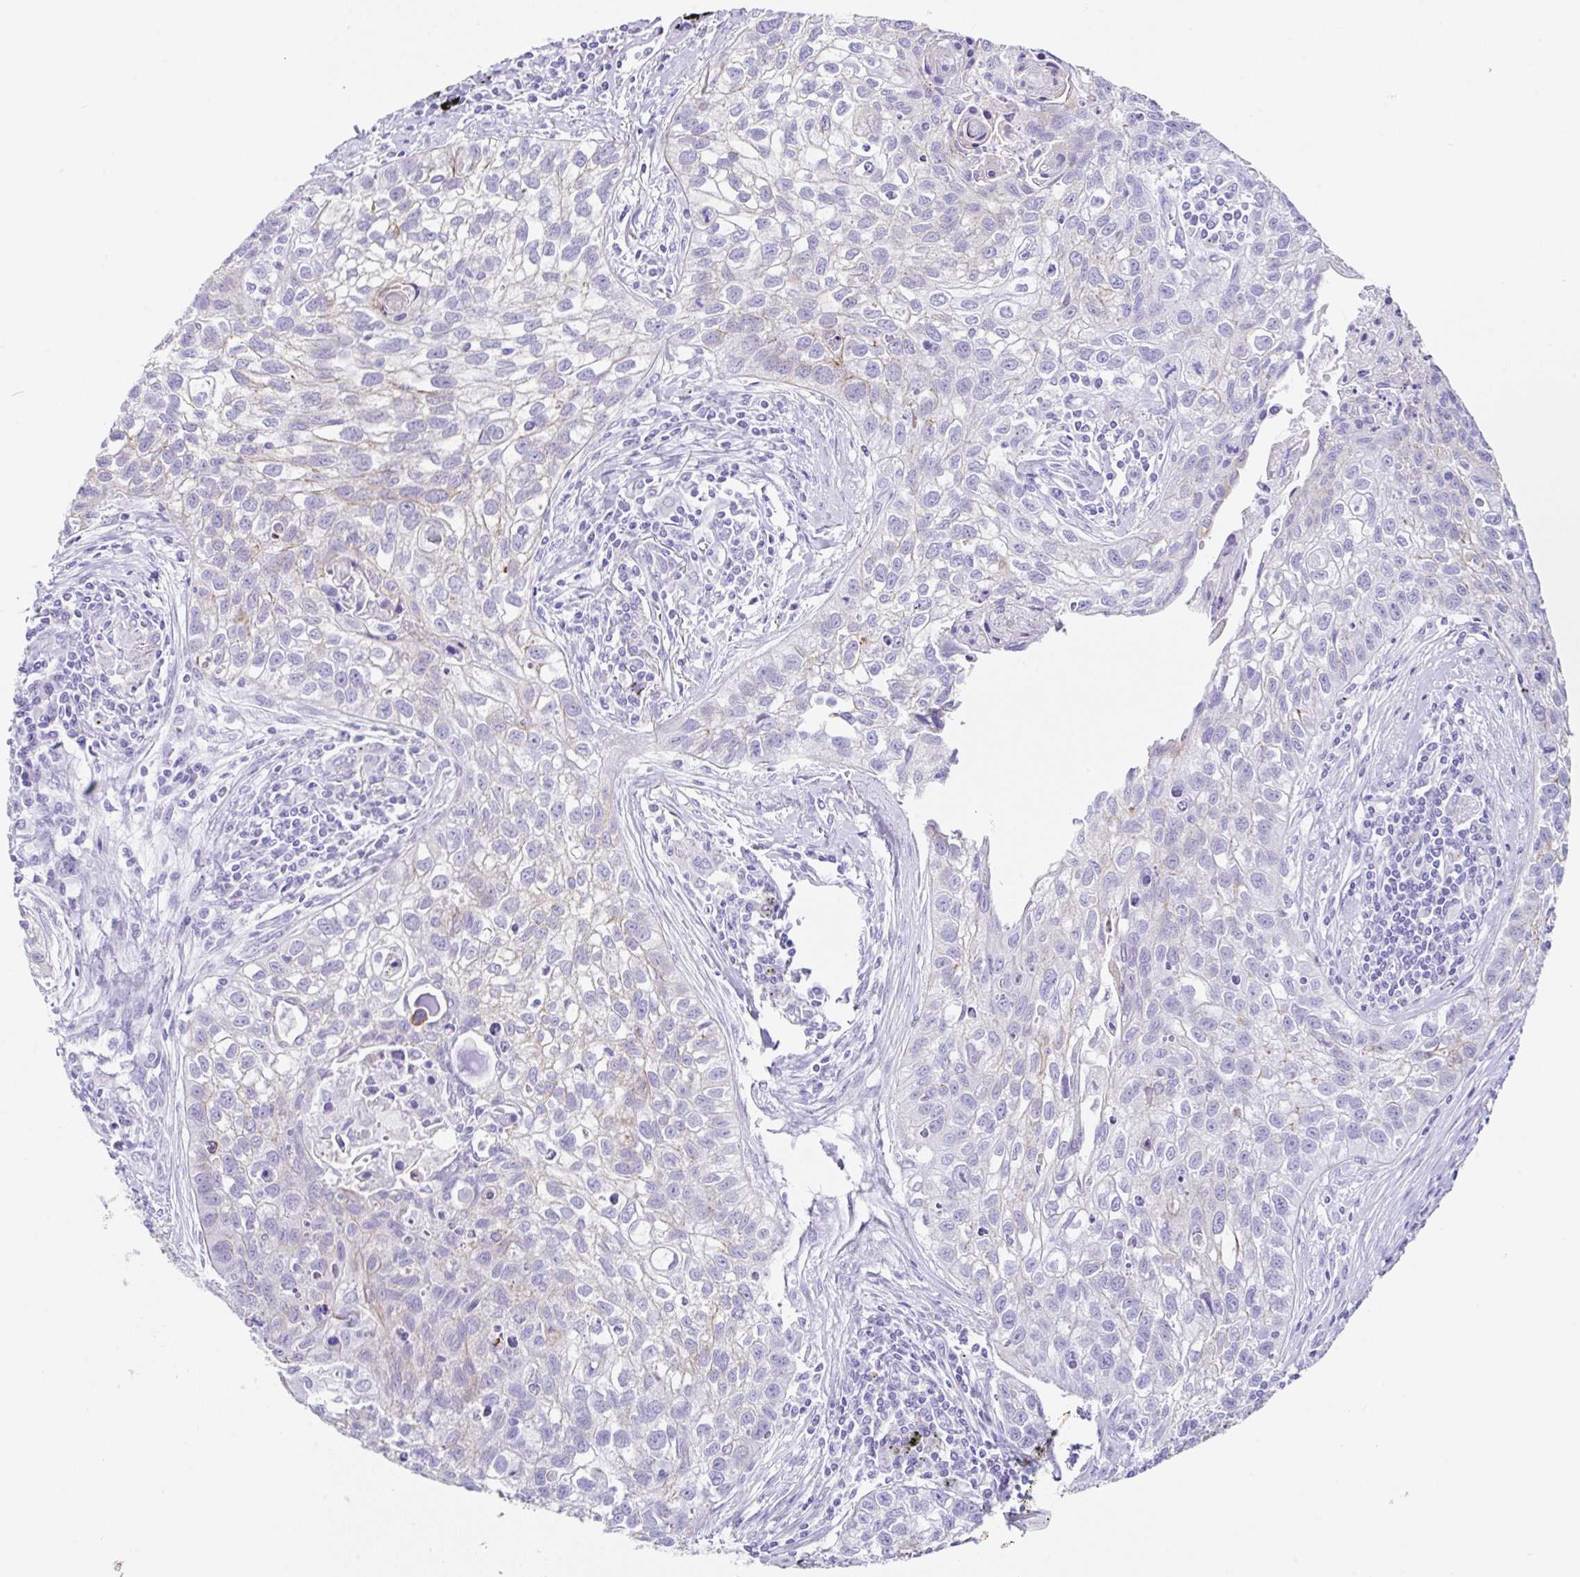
{"staining": {"intensity": "negative", "quantity": "none", "location": "none"}, "tissue": "lung cancer", "cell_type": "Tumor cells", "image_type": "cancer", "snomed": [{"axis": "morphology", "description": "Squamous cell carcinoma, NOS"}, {"axis": "topography", "description": "Lung"}], "caption": "Immunohistochemistry of human squamous cell carcinoma (lung) reveals no positivity in tumor cells. (IHC, brightfield microscopy, high magnification).", "gene": "CLDND2", "patient": {"sex": "male", "age": 74}}